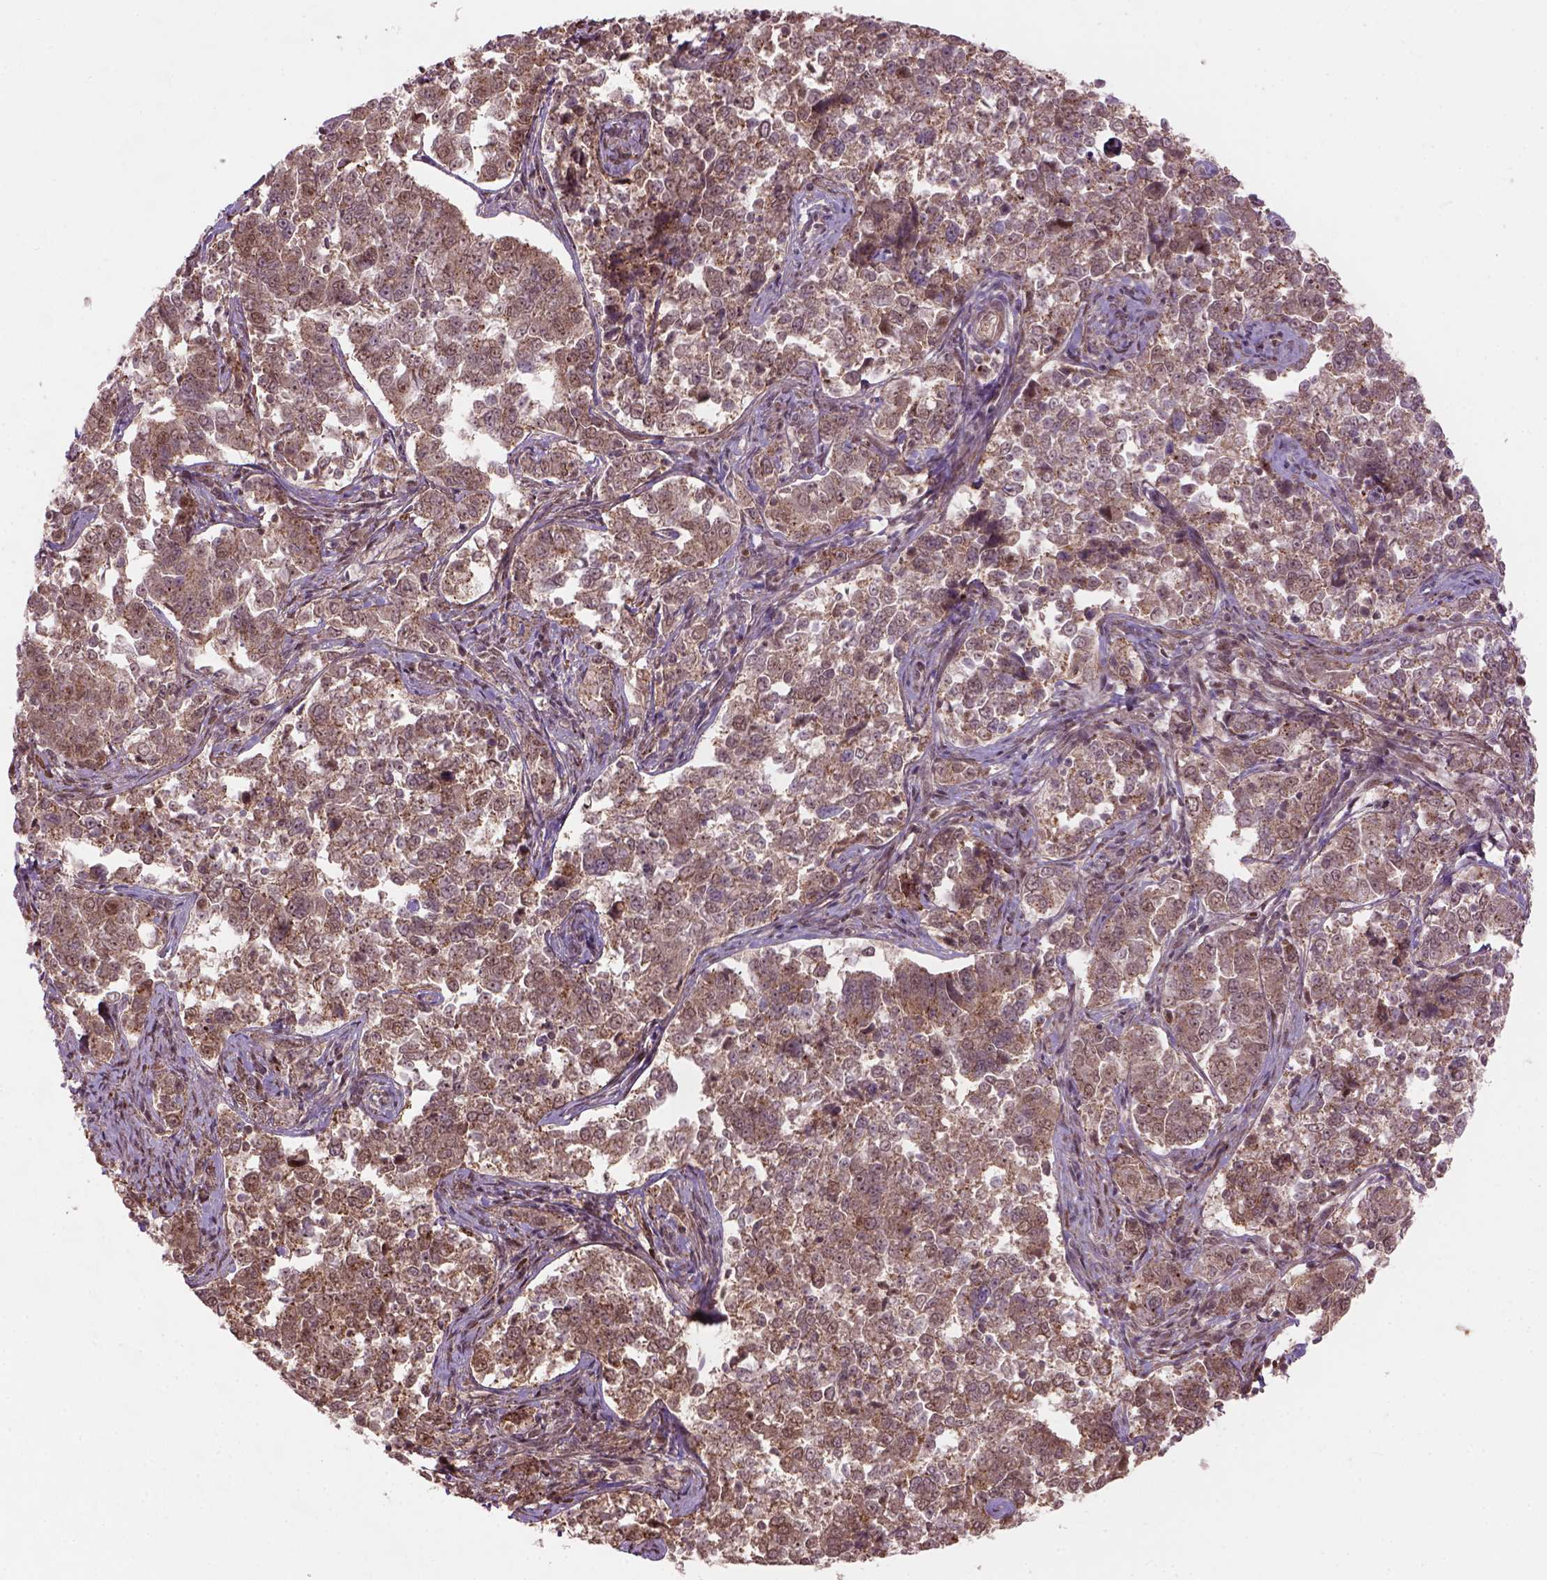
{"staining": {"intensity": "weak", "quantity": ">75%", "location": "cytoplasmic/membranous,nuclear"}, "tissue": "endometrial cancer", "cell_type": "Tumor cells", "image_type": "cancer", "snomed": [{"axis": "morphology", "description": "Adenocarcinoma, NOS"}, {"axis": "topography", "description": "Endometrium"}], "caption": "Protein staining reveals weak cytoplasmic/membranous and nuclear staining in approximately >75% of tumor cells in endometrial cancer.", "gene": "PSMD11", "patient": {"sex": "female", "age": 43}}